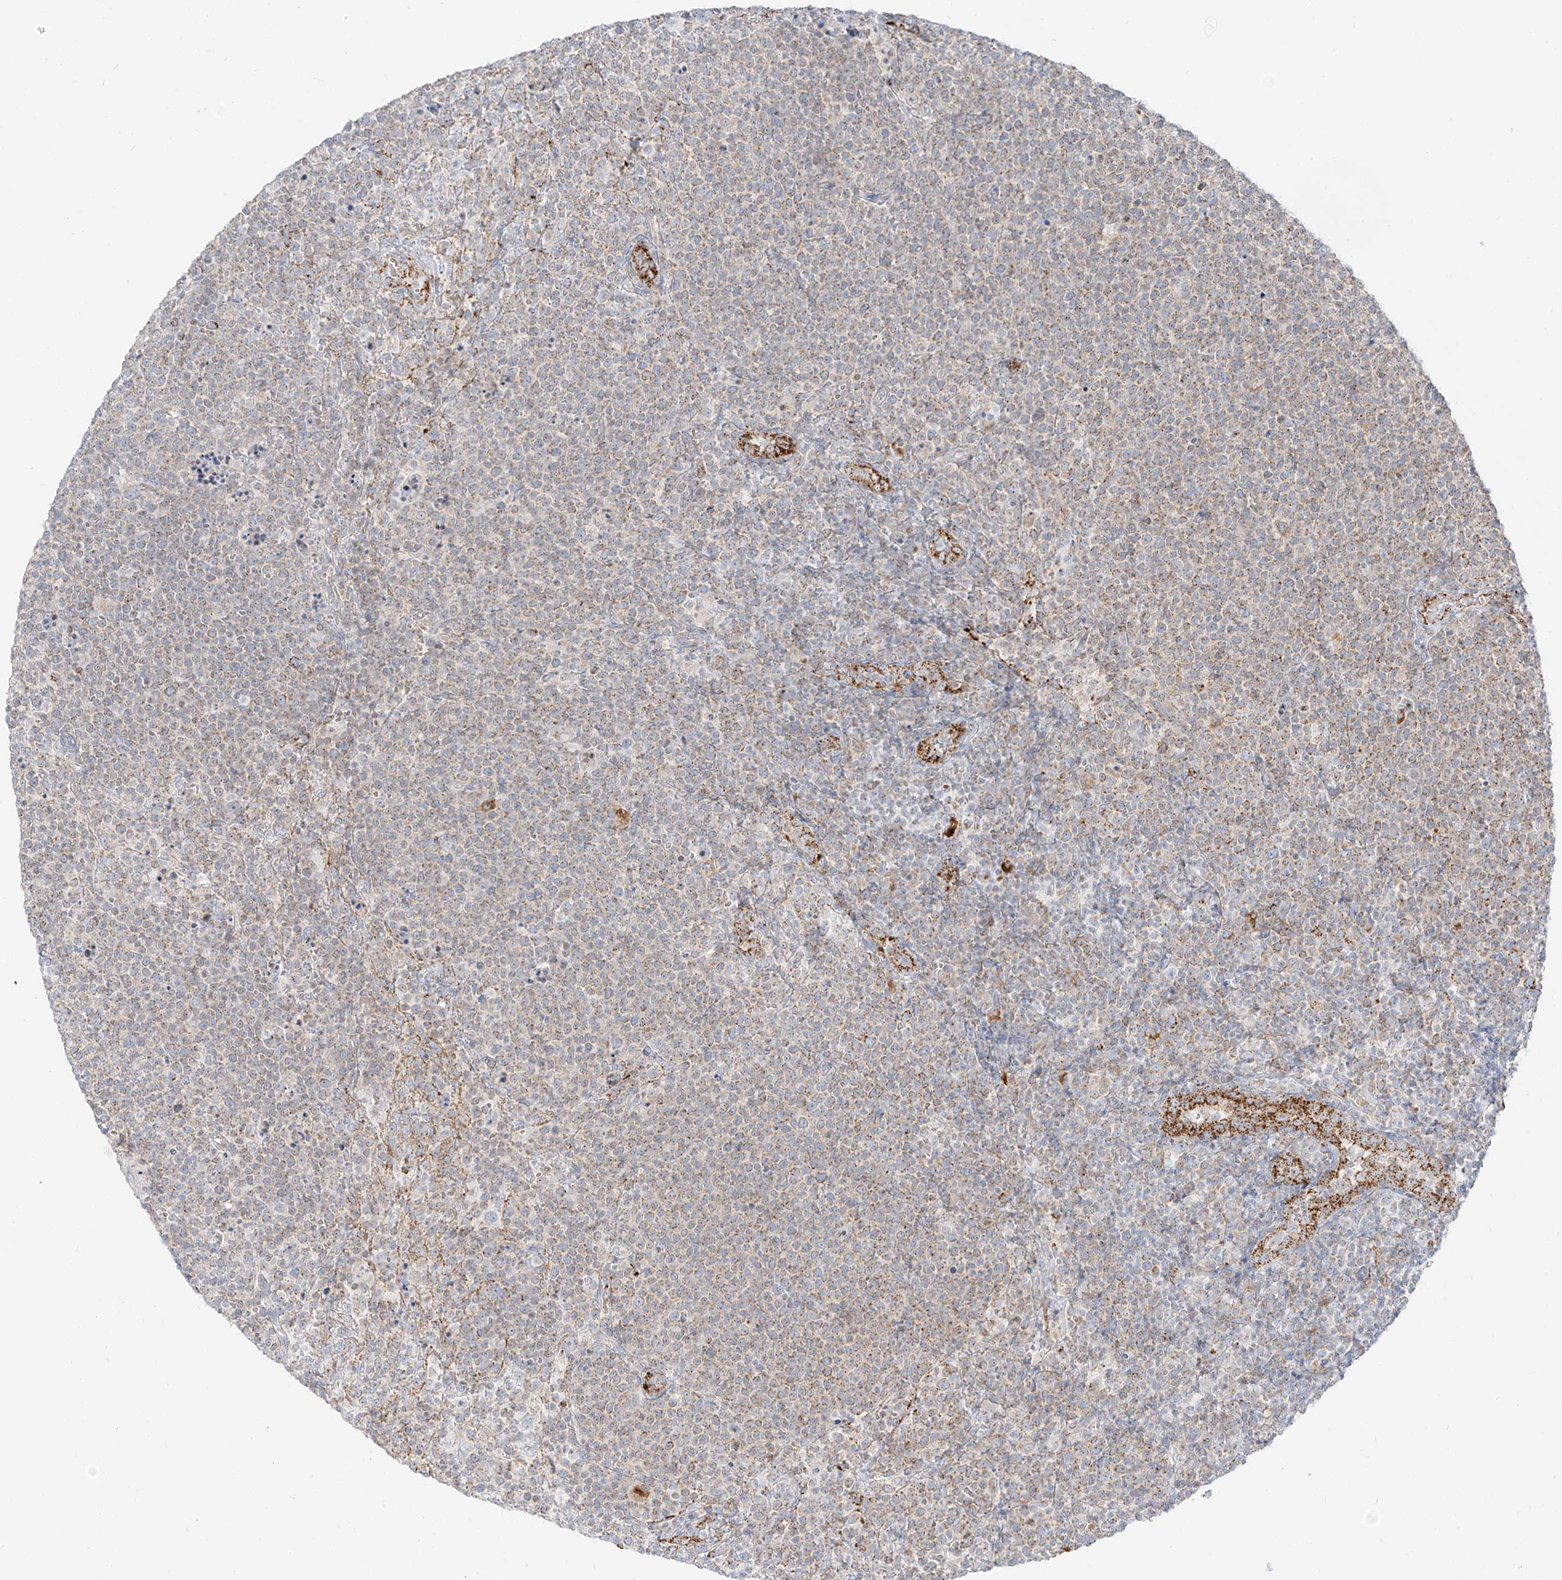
{"staining": {"intensity": "weak", "quantity": ">75%", "location": "cytoplasmic/membranous"}, "tissue": "lymphoma", "cell_type": "Tumor cells", "image_type": "cancer", "snomed": [{"axis": "morphology", "description": "Malignant lymphoma, non-Hodgkin's type, High grade"}, {"axis": "topography", "description": "Lymph node"}], "caption": "High-magnification brightfield microscopy of lymphoma stained with DAB (brown) and counterstained with hematoxylin (blue). tumor cells exhibit weak cytoplasmic/membranous positivity is seen in approximately>75% of cells.", "gene": "SLC35F6", "patient": {"sex": "male", "age": 61}}